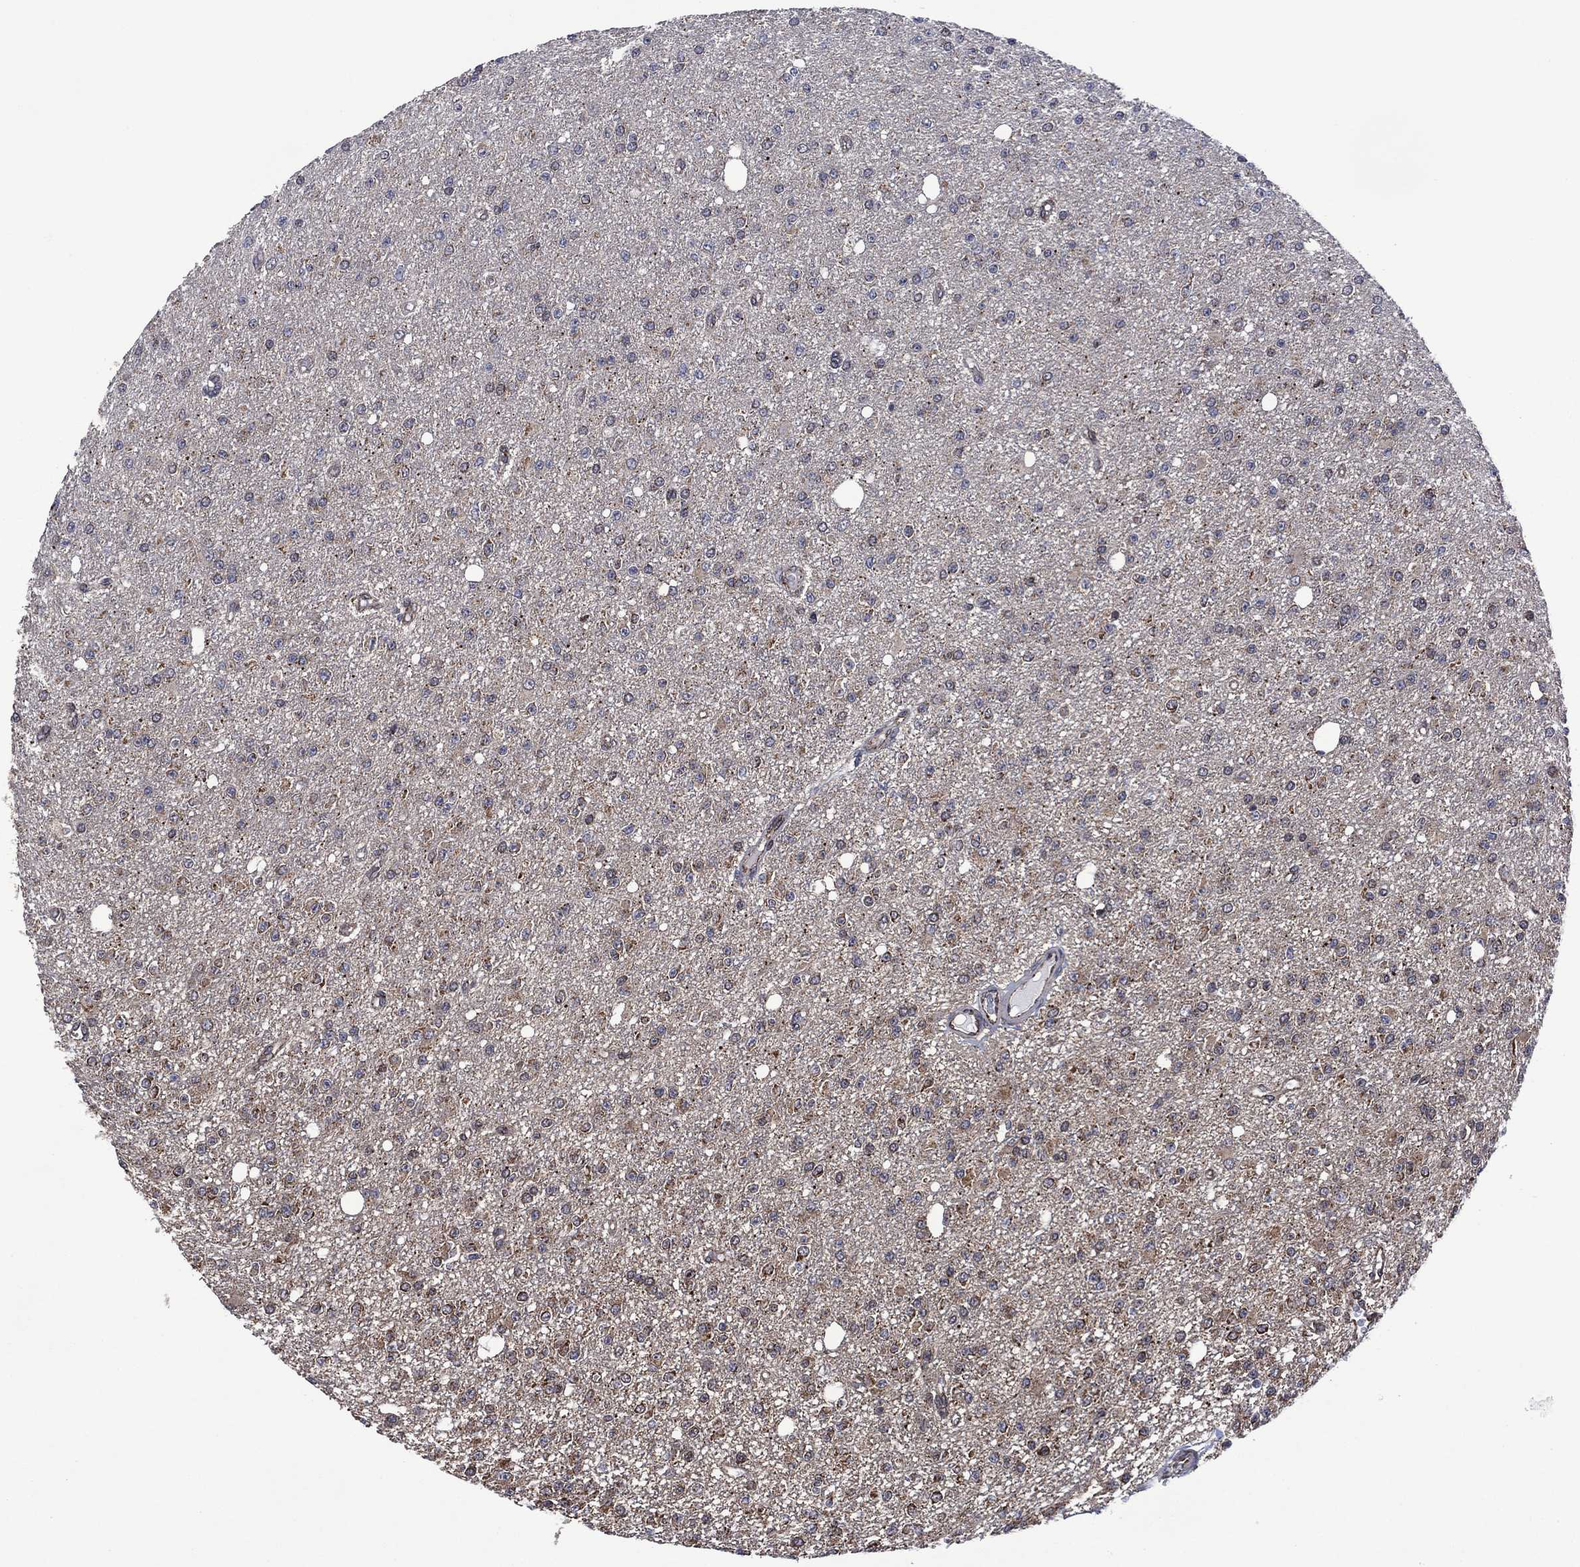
{"staining": {"intensity": "negative", "quantity": "none", "location": "none"}, "tissue": "glioma", "cell_type": "Tumor cells", "image_type": "cancer", "snomed": [{"axis": "morphology", "description": "Glioma, malignant, Low grade"}, {"axis": "topography", "description": "Brain"}], "caption": "Image shows no protein staining in tumor cells of malignant glioma (low-grade) tissue.", "gene": "HTD2", "patient": {"sex": "female", "age": 45}}